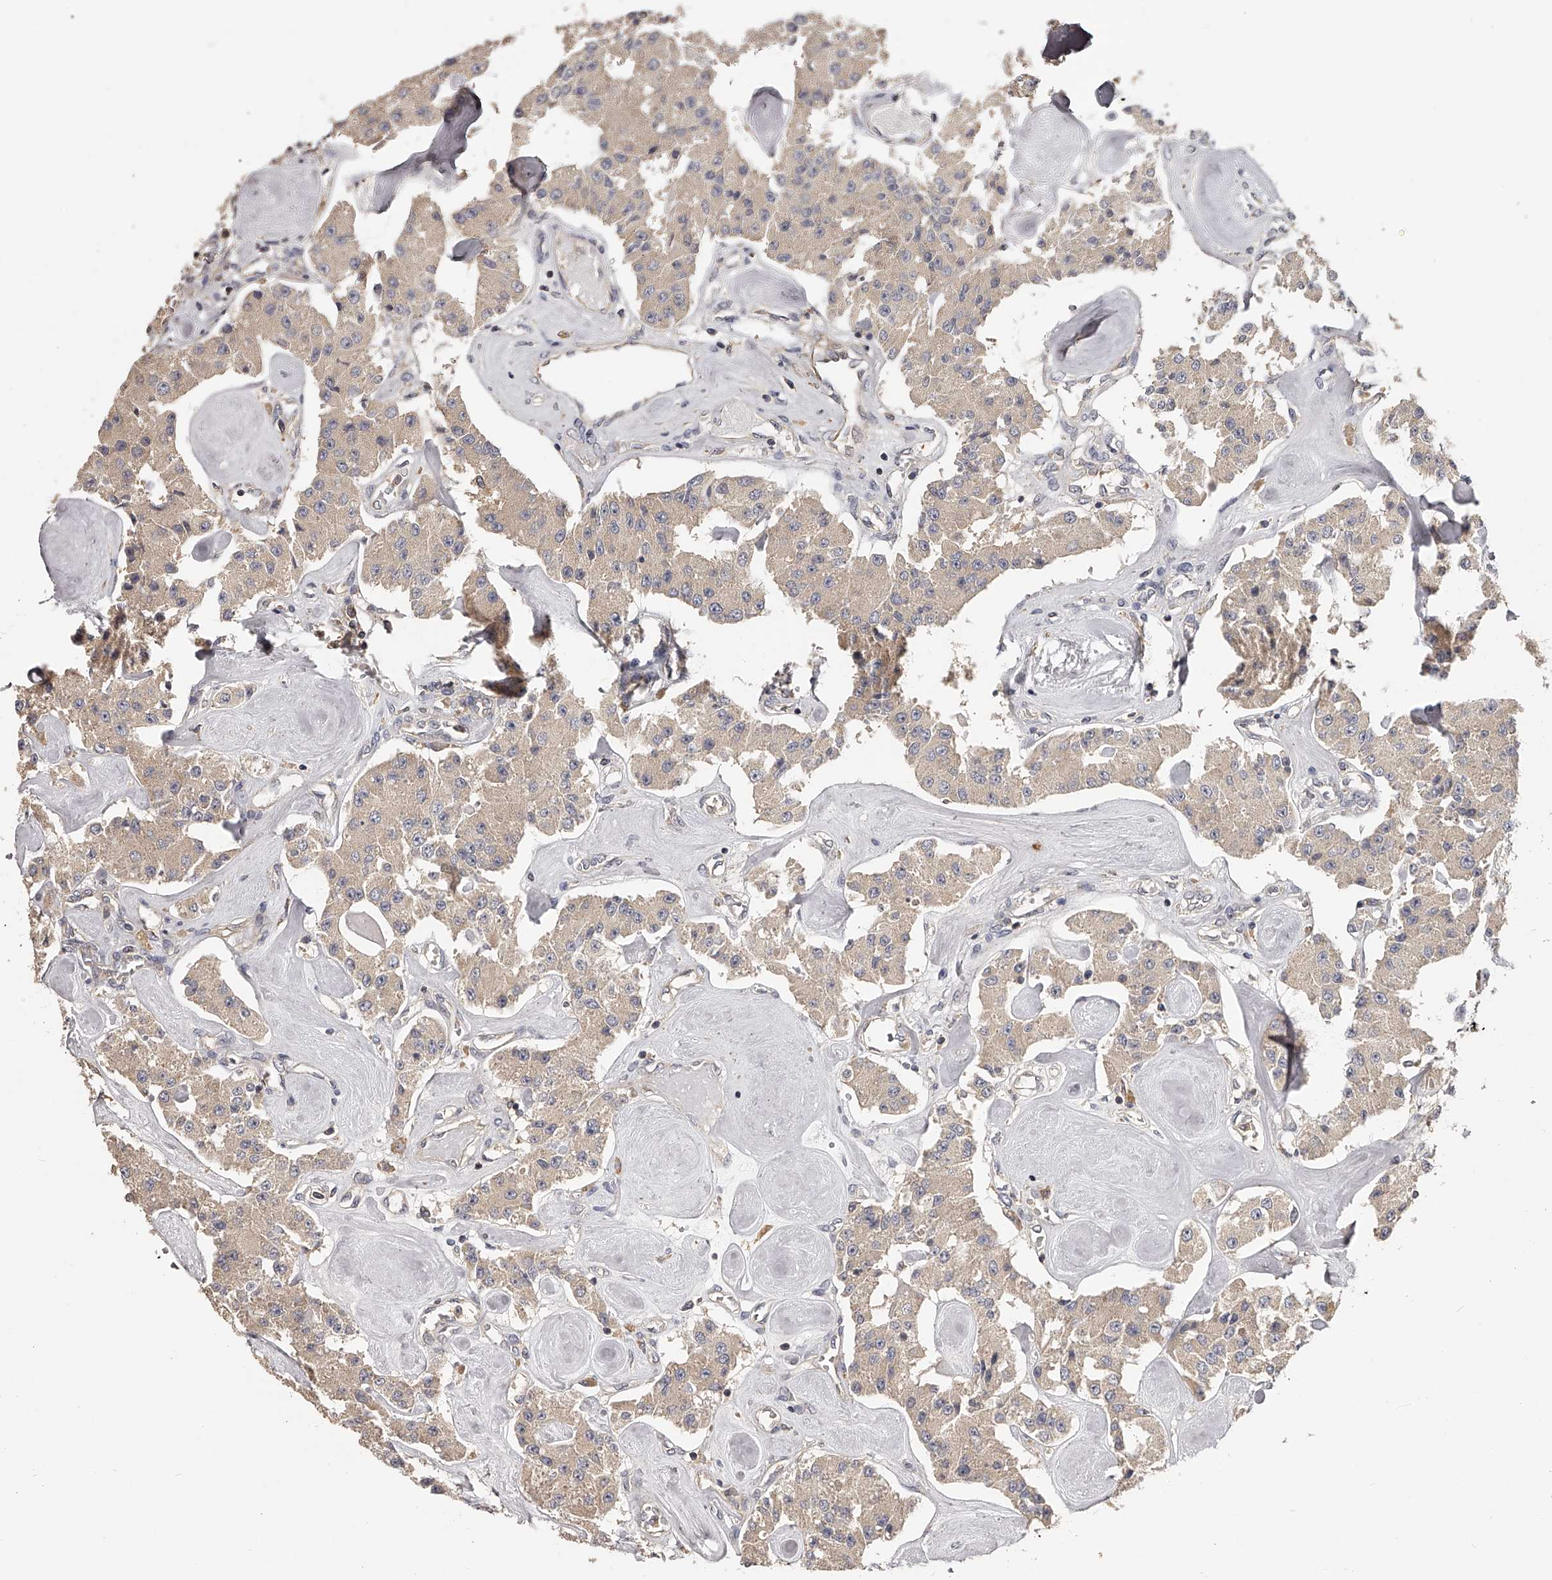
{"staining": {"intensity": "weak", "quantity": "<25%", "location": "cytoplasmic/membranous"}, "tissue": "carcinoid", "cell_type": "Tumor cells", "image_type": "cancer", "snomed": [{"axis": "morphology", "description": "Carcinoid, malignant, NOS"}, {"axis": "topography", "description": "Pancreas"}], "caption": "Tumor cells show no significant staining in malignant carcinoid.", "gene": "TNN", "patient": {"sex": "male", "age": 41}}